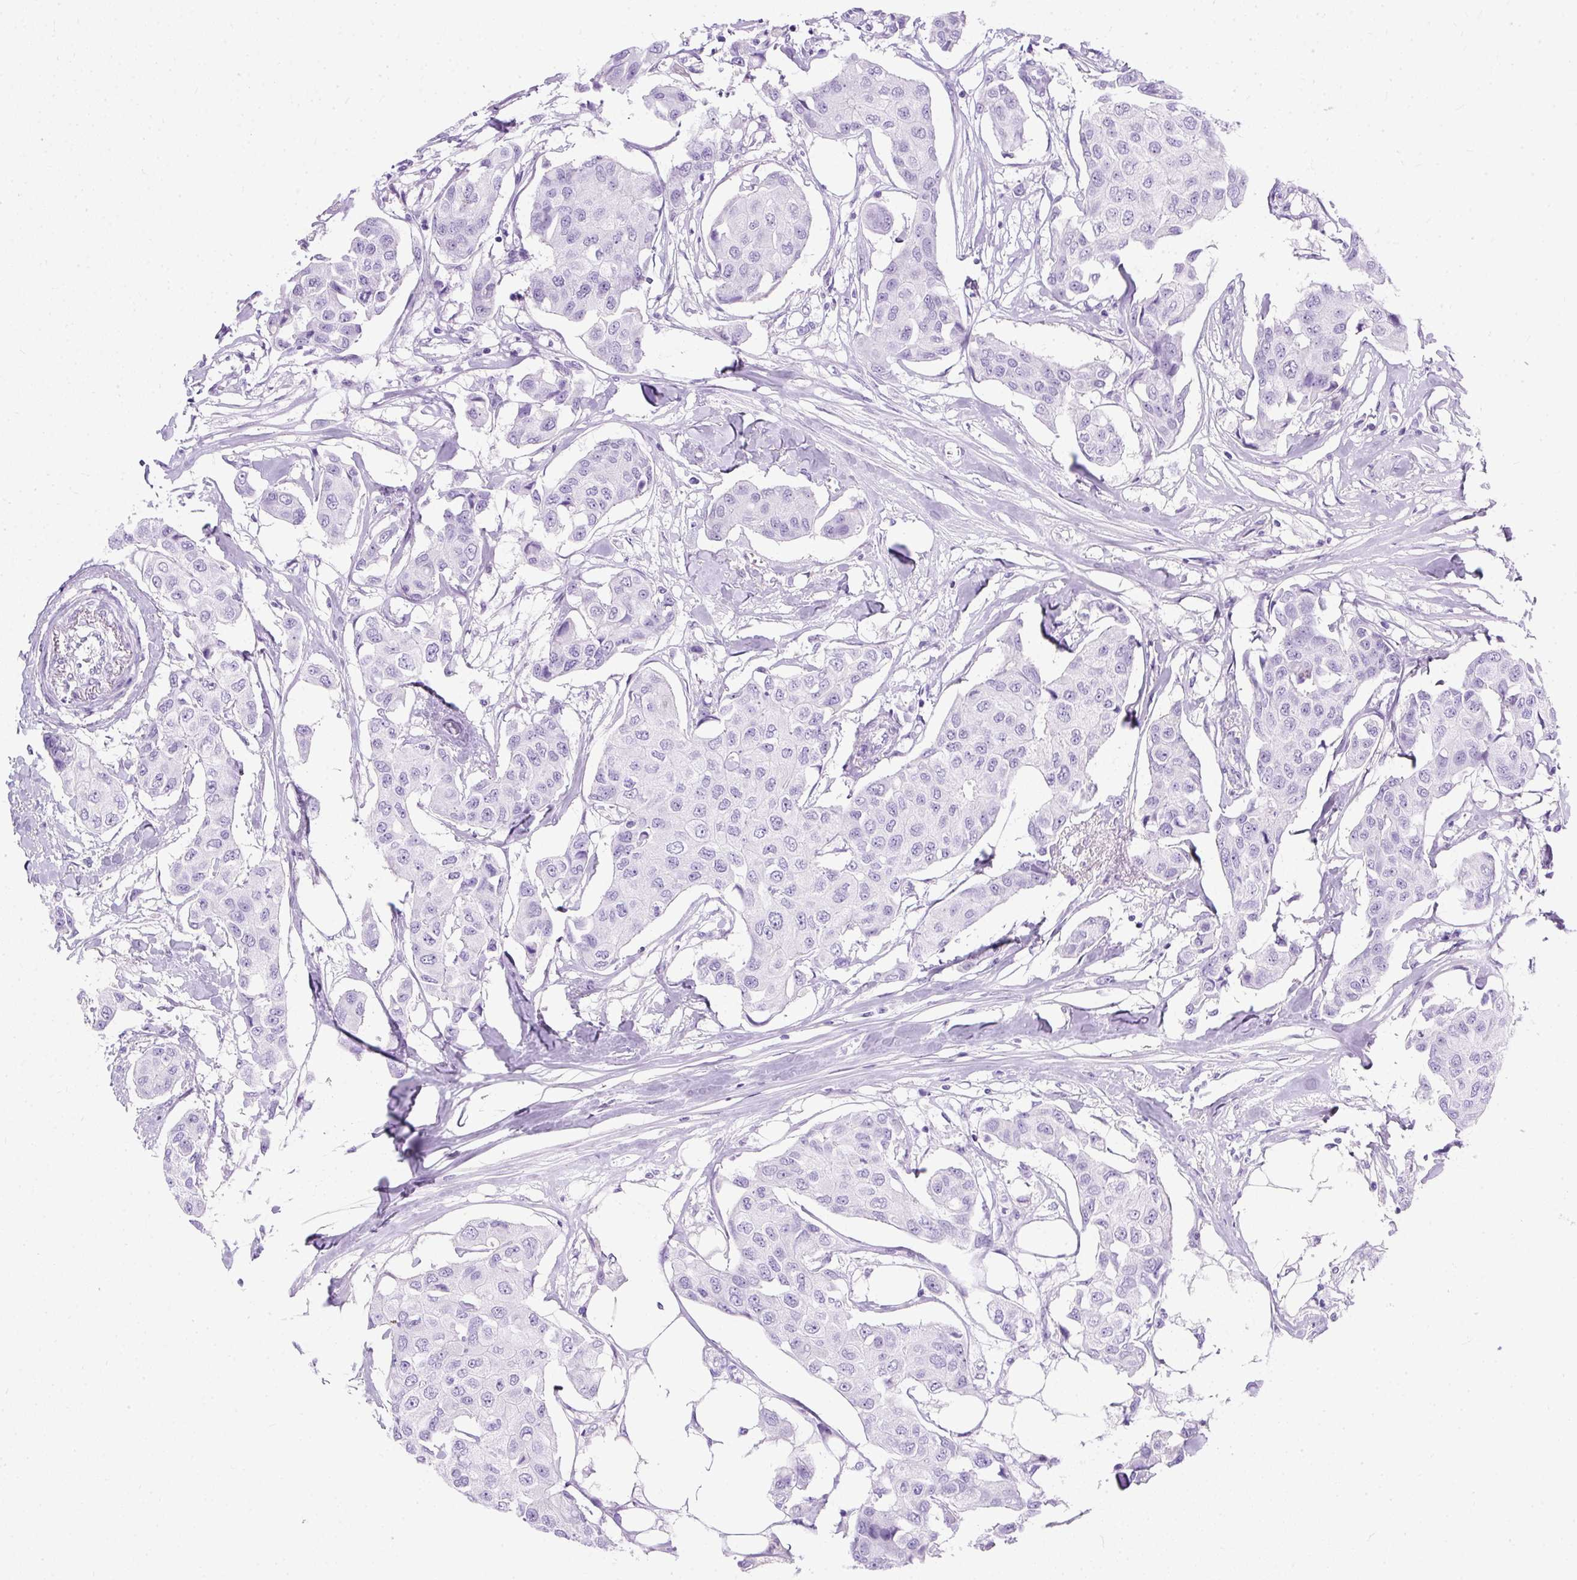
{"staining": {"intensity": "negative", "quantity": "none", "location": "none"}, "tissue": "breast cancer", "cell_type": "Tumor cells", "image_type": "cancer", "snomed": [{"axis": "morphology", "description": "Duct carcinoma"}, {"axis": "topography", "description": "Breast"}, {"axis": "topography", "description": "Lymph node"}], "caption": "Immunohistochemistry photomicrograph of breast cancer (intraductal carcinoma) stained for a protein (brown), which exhibits no staining in tumor cells.", "gene": "PVALB", "patient": {"sex": "female", "age": 80}}